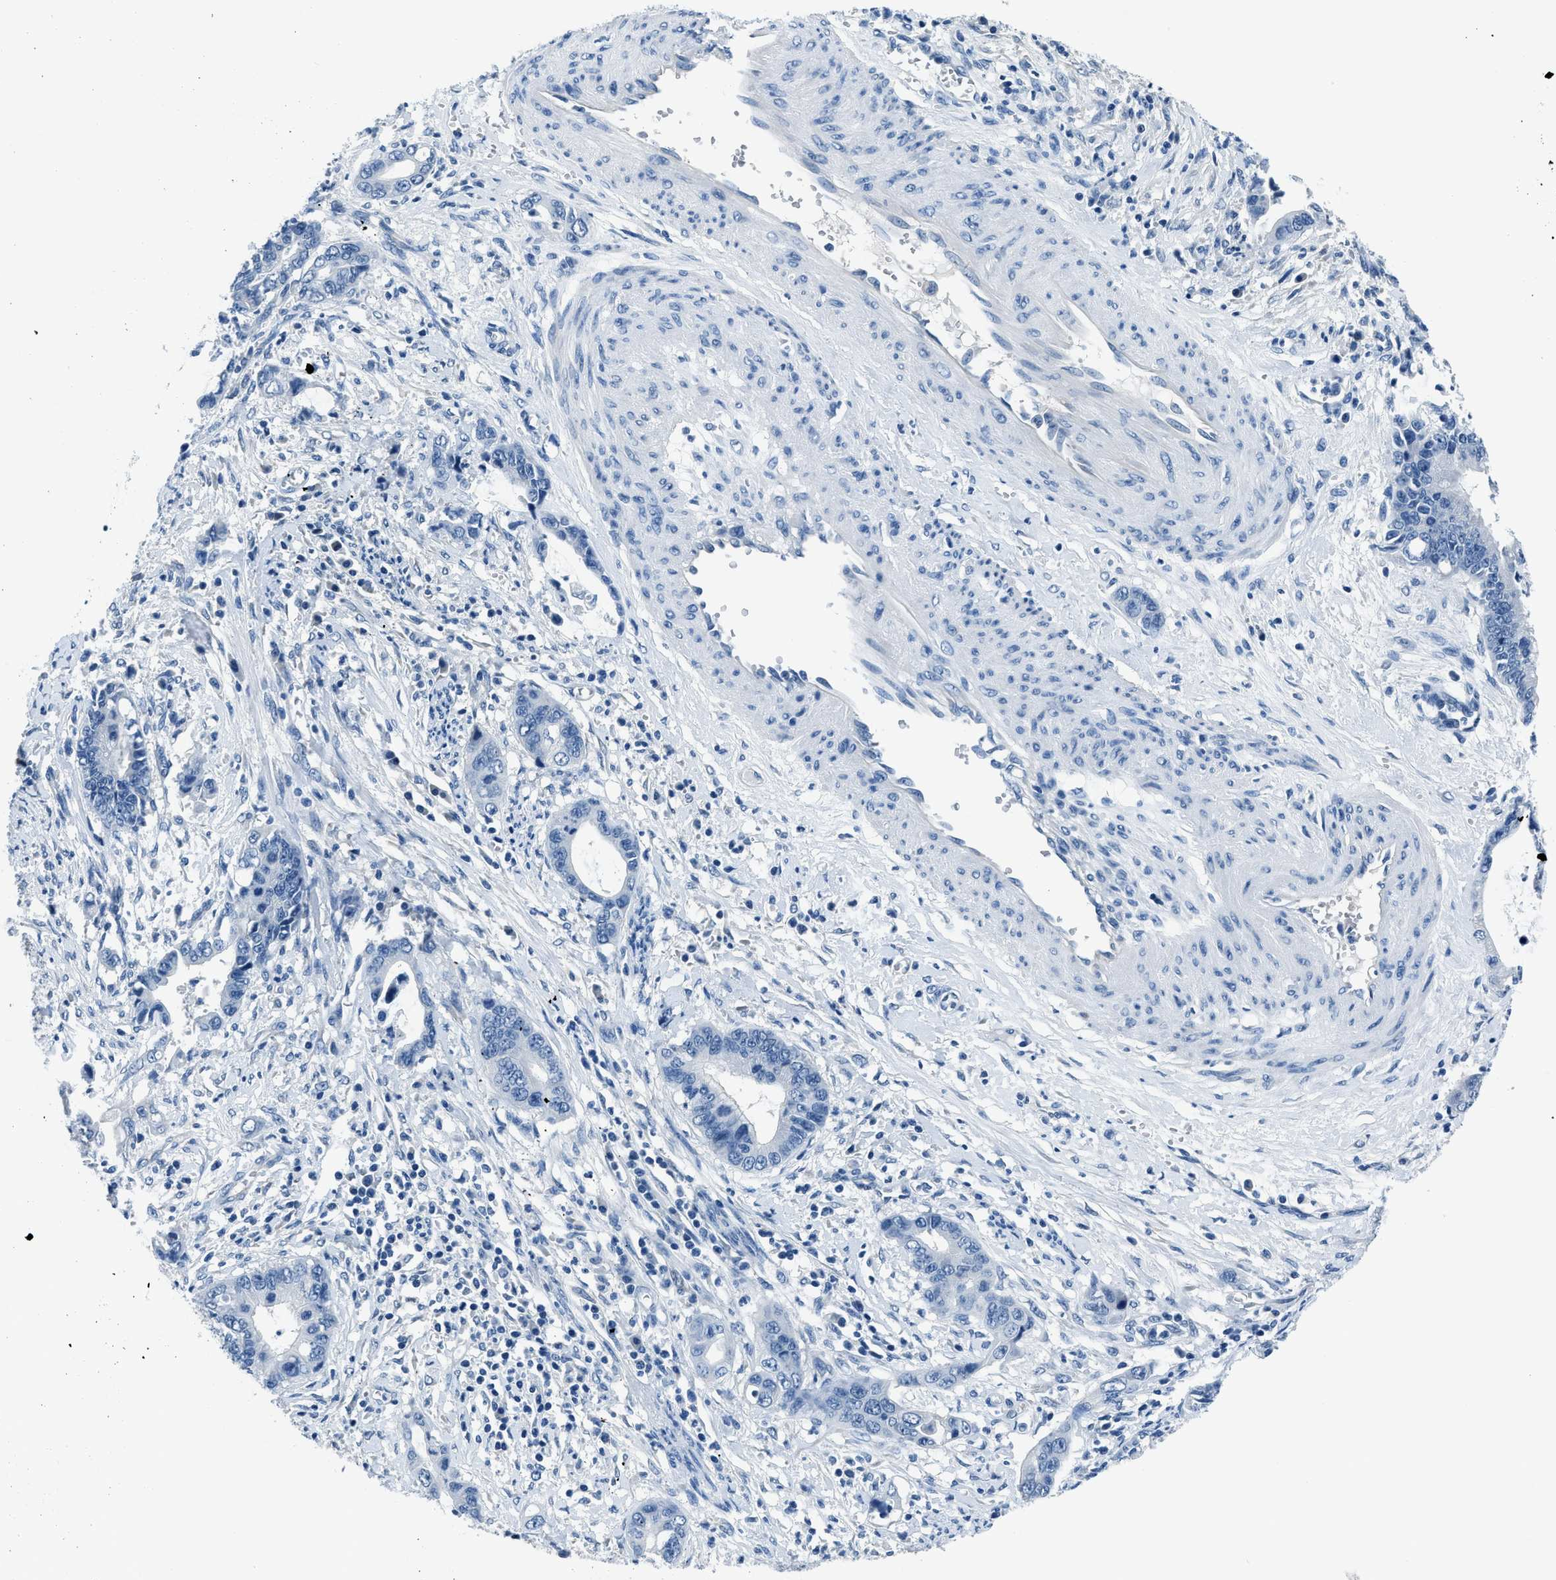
{"staining": {"intensity": "negative", "quantity": "none", "location": "none"}, "tissue": "cervical cancer", "cell_type": "Tumor cells", "image_type": "cancer", "snomed": [{"axis": "morphology", "description": "Adenocarcinoma, NOS"}, {"axis": "topography", "description": "Cervix"}], "caption": "Tumor cells show no significant expression in cervical cancer (adenocarcinoma).", "gene": "GJA3", "patient": {"sex": "female", "age": 44}}